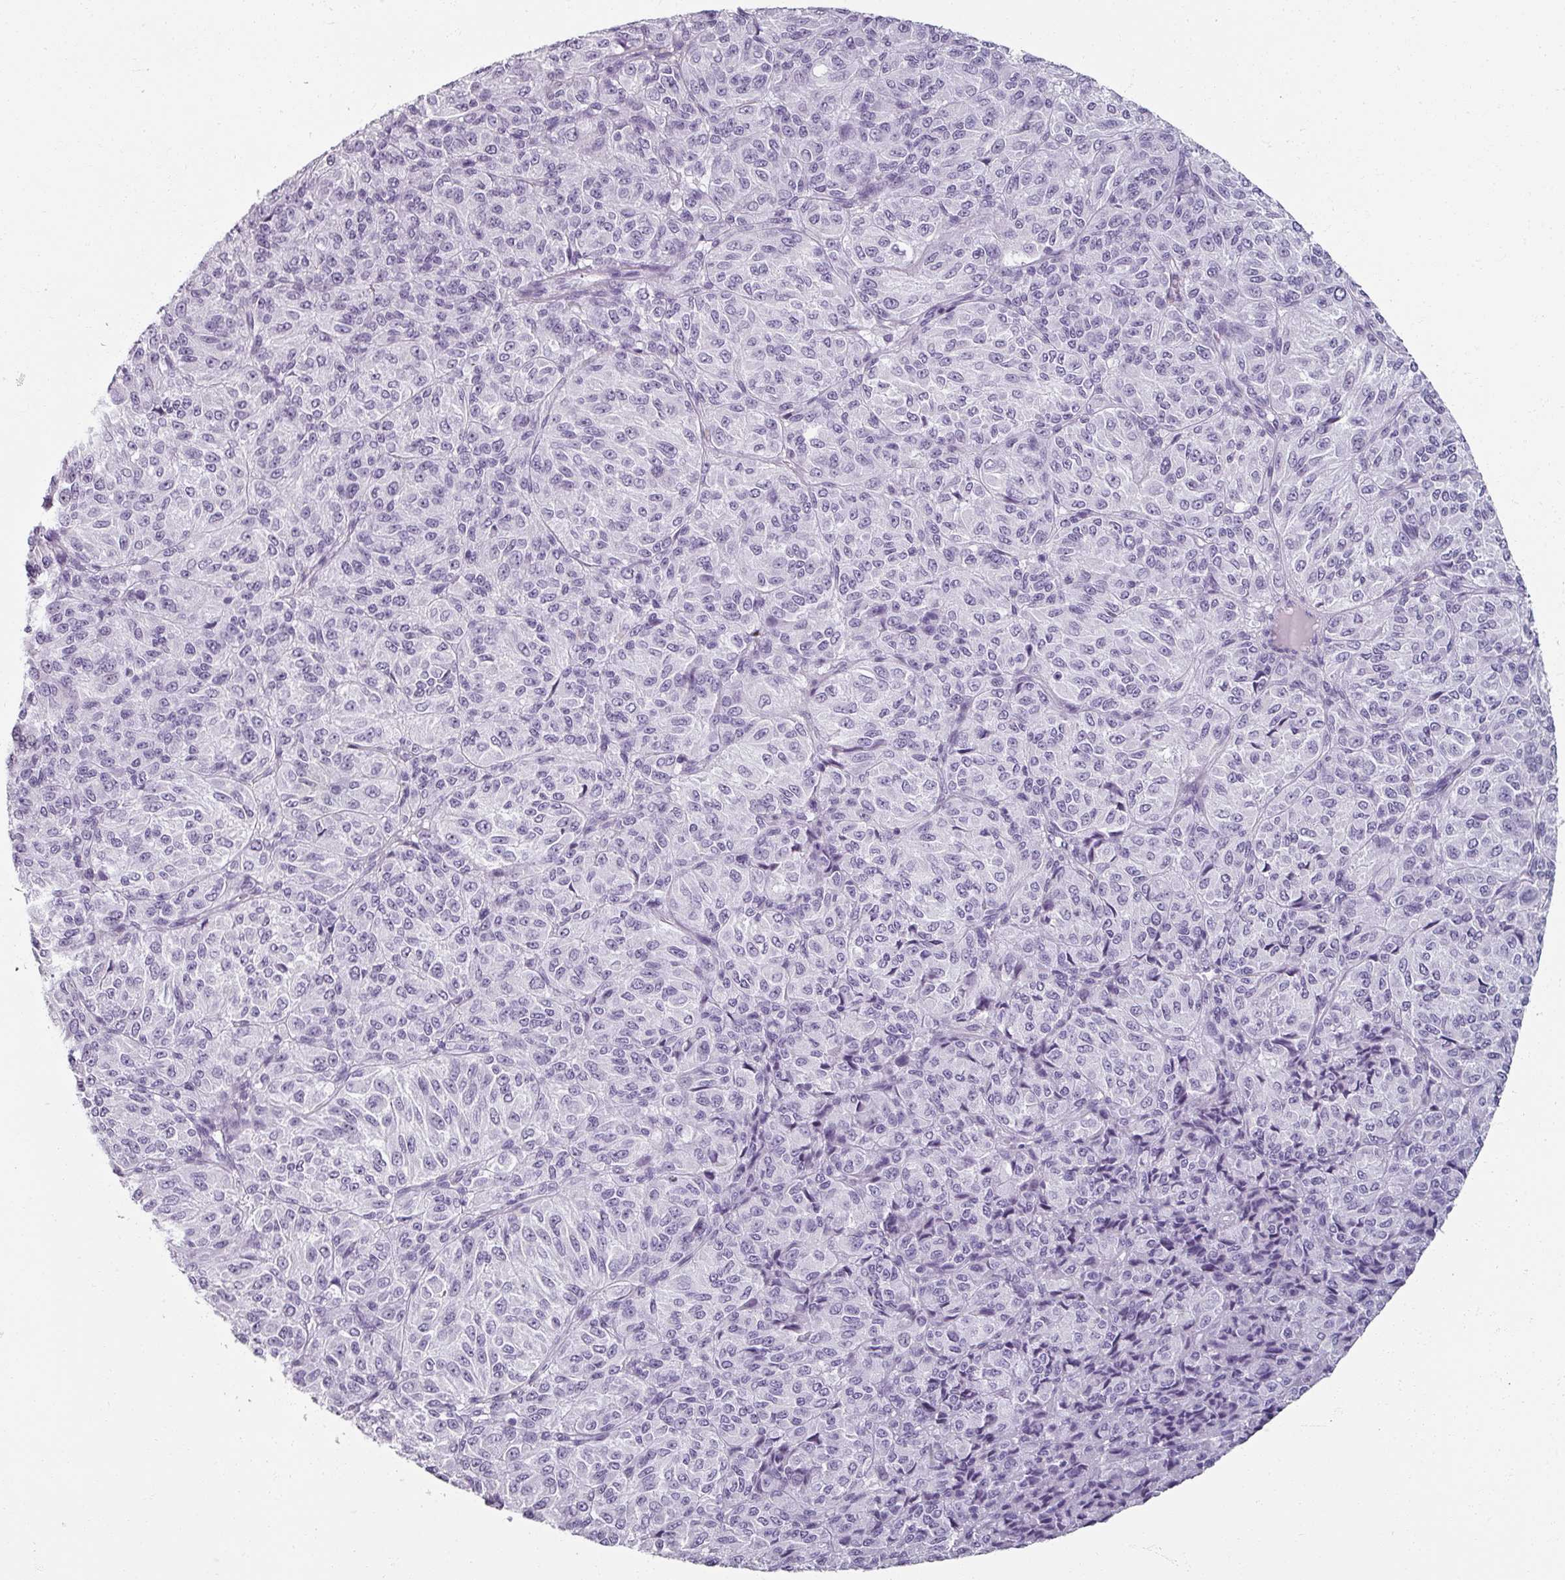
{"staining": {"intensity": "negative", "quantity": "none", "location": "none"}, "tissue": "melanoma", "cell_type": "Tumor cells", "image_type": "cancer", "snomed": [{"axis": "morphology", "description": "Malignant melanoma, Metastatic site"}, {"axis": "topography", "description": "Brain"}], "caption": "The IHC histopathology image has no significant positivity in tumor cells of malignant melanoma (metastatic site) tissue.", "gene": "REG3G", "patient": {"sex": "female", "age": 56}}